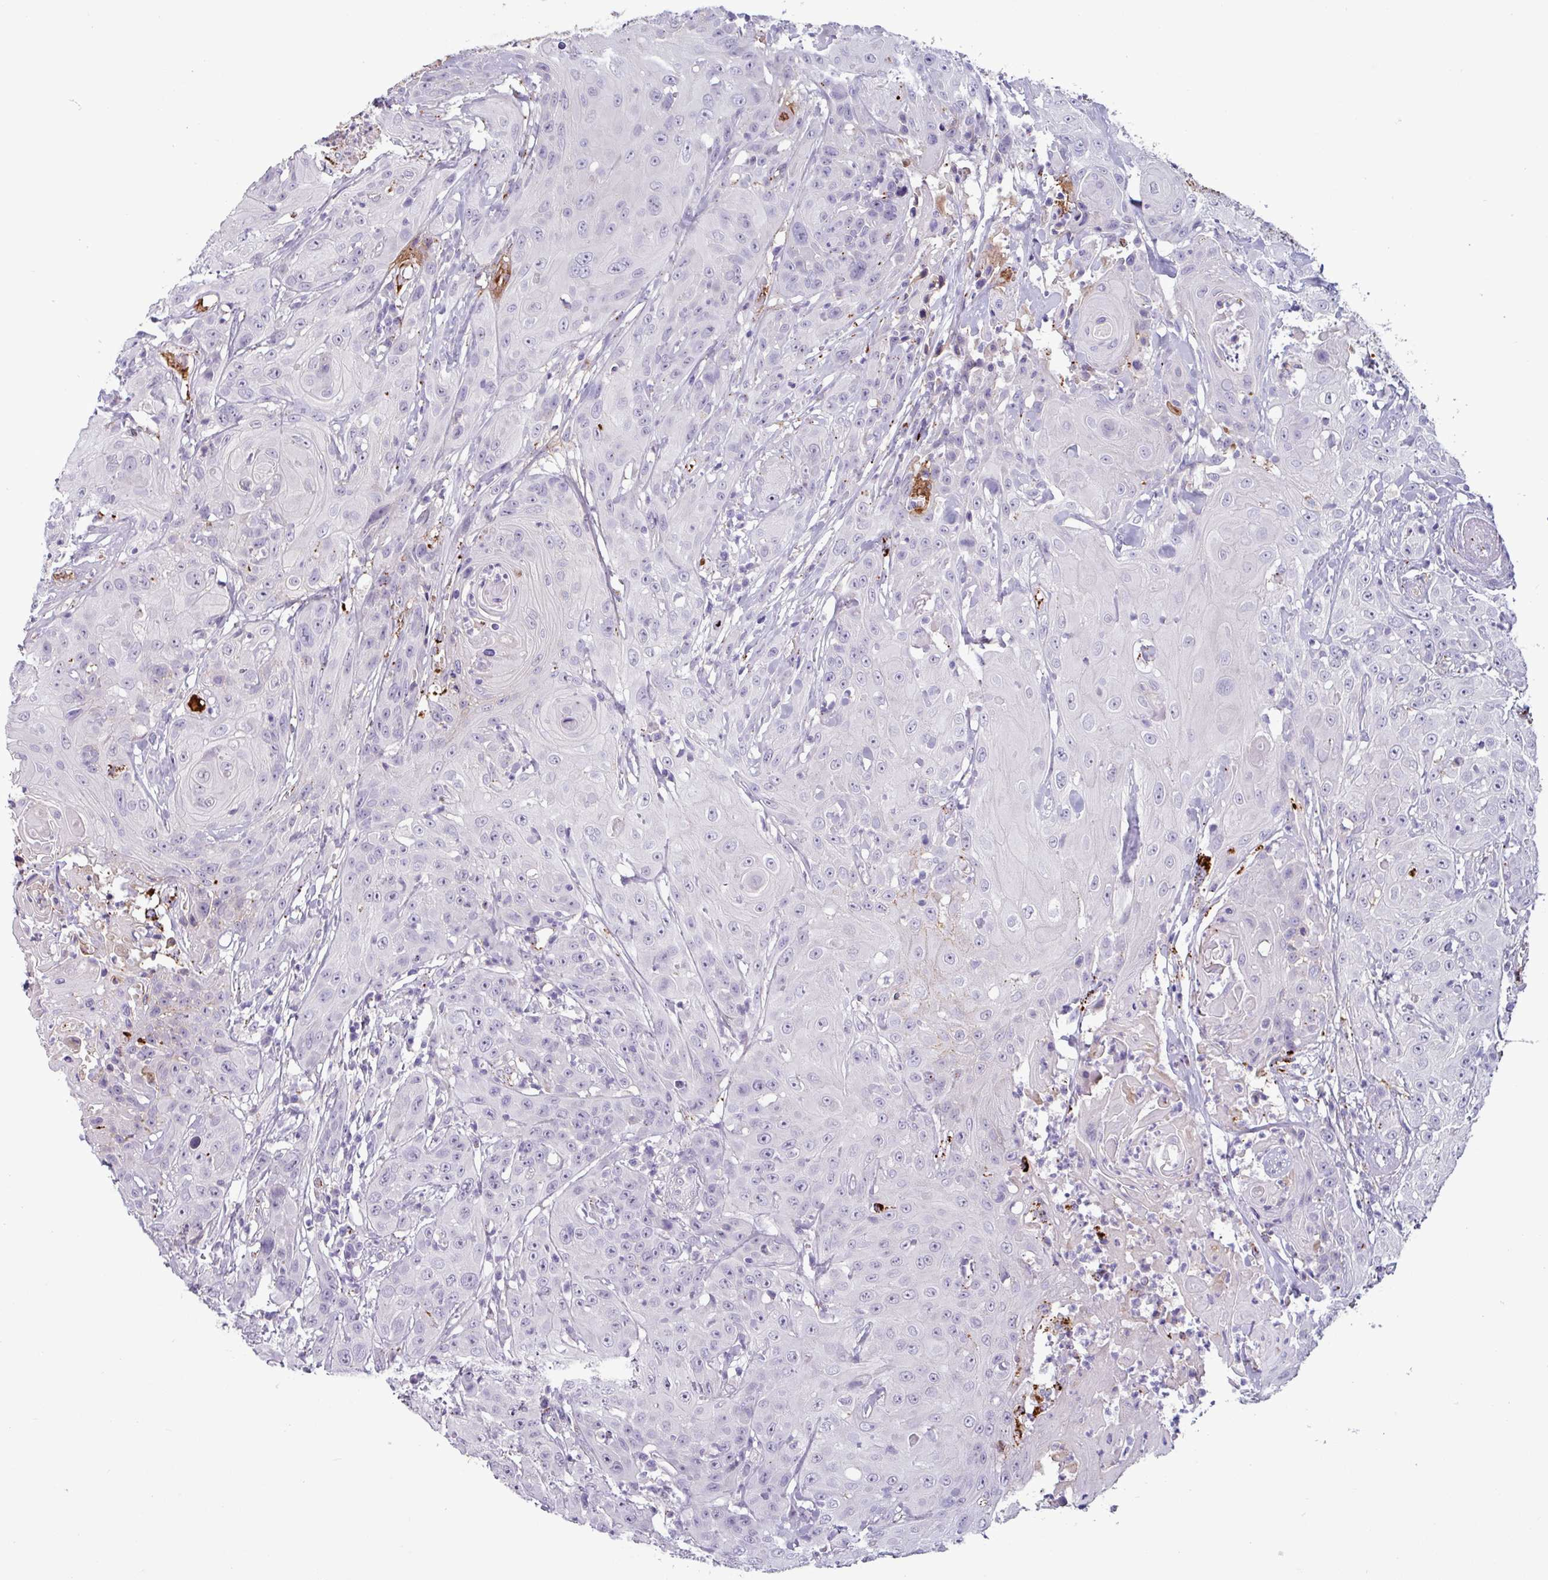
{"staining": {"intensity": "negative", "quantity": "none", "location": "none"}, "tissue": "head and neck cancer", "cell_type": "Tumor cells", "image_type": "cancer", "snomed": [{"axis": "morphology", "description": "Squamous cell carcinoma, NOS"}, {"axis": "topography", "description": "Skin"}, {"axis": "topography", "description": "Head-Neck"}], "caption": "DAB (3,3'-diaminobenzidine) immunohistochemical staining of human head and neck cancer displays no significant expression in tumor cells.", "gene": "PLIN2", "patient": {"sex": "male", "age": 80}}